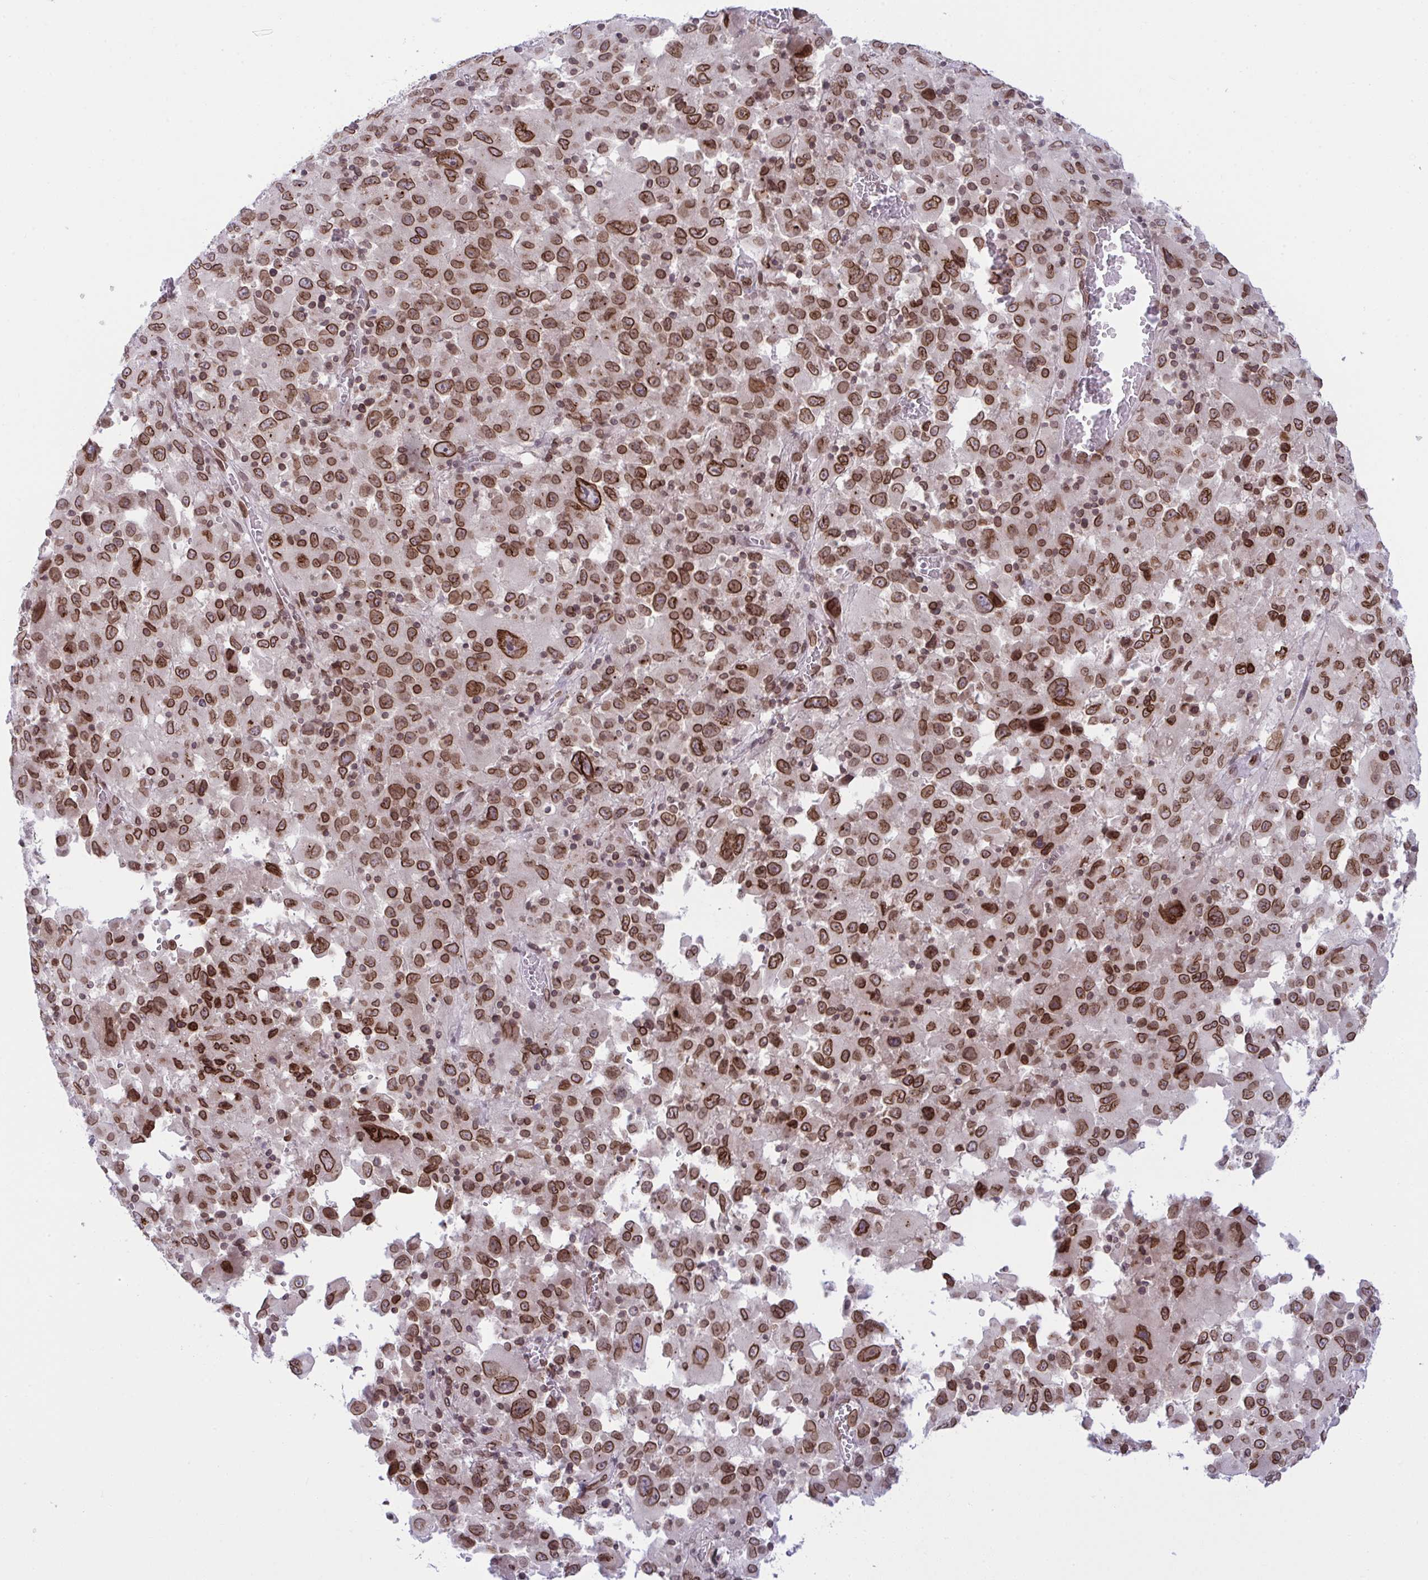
{"staining": {"intensity": "strong", "quantity": ">75%", "location": "cytoplasmic/membranous,nuclear"}, "tissue": "melanoma", "cell_type": "Tumor cells", "image_type": "cancer", "snomed": [{"axis": "morphology", "description": "Malignant melanoma, Metastatic site"}, {"axis": "topography", "description": "Soft tissue"}], "caption": "An IHC image of neoplastic tissue is shown. Protein staining in brown highlights strong cytoplasmic/membranous and nuclear positivity in melanoma within tumor cells. (Brightfield microscopy of DAB IHC at high magnification).", "gene": "RANBP2", "patient": {"sex": "male", "age": 50}}